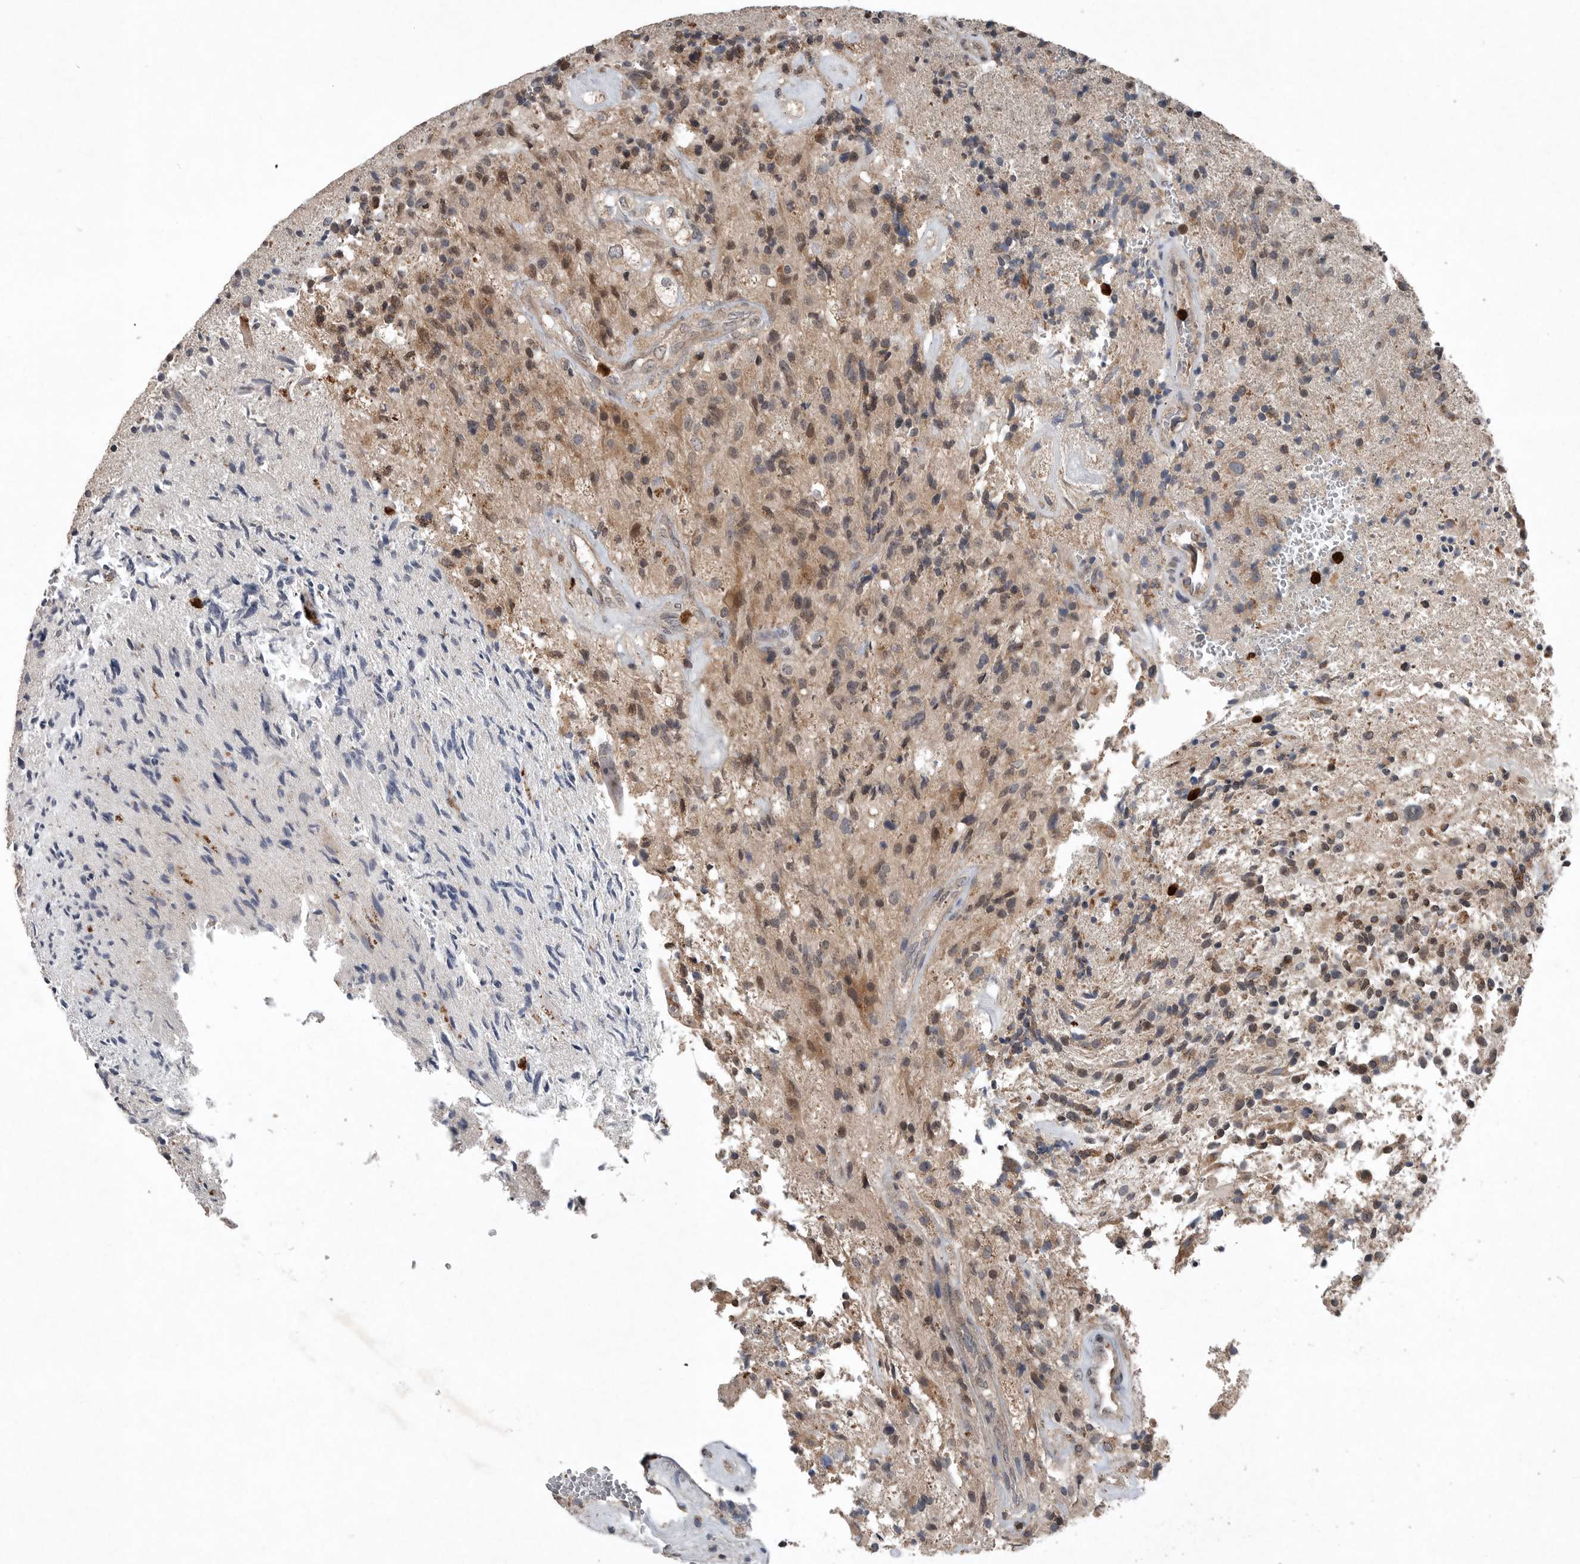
{"staining": {"intensity": "weak", "quantity": "25%-75%", "location": "cytoplasmic/membranous"}, "tissue": "glioma", "cell_type": "Tumor cells", "image_type": "cancer", "snomed": [{"axis": "morphology", "description": "Glioma, malignant, High grade"}, {"axis": "topography", "description": "Brain"}], "caption": "About 25%-75% of tumor cells in human glioma demonstrate weak cytoplasmic/membranous protein positivity as visualized by brown immunohistochemical staining.", "gene": "SCP2", "patient": {"sex": "male", "age": 72}}